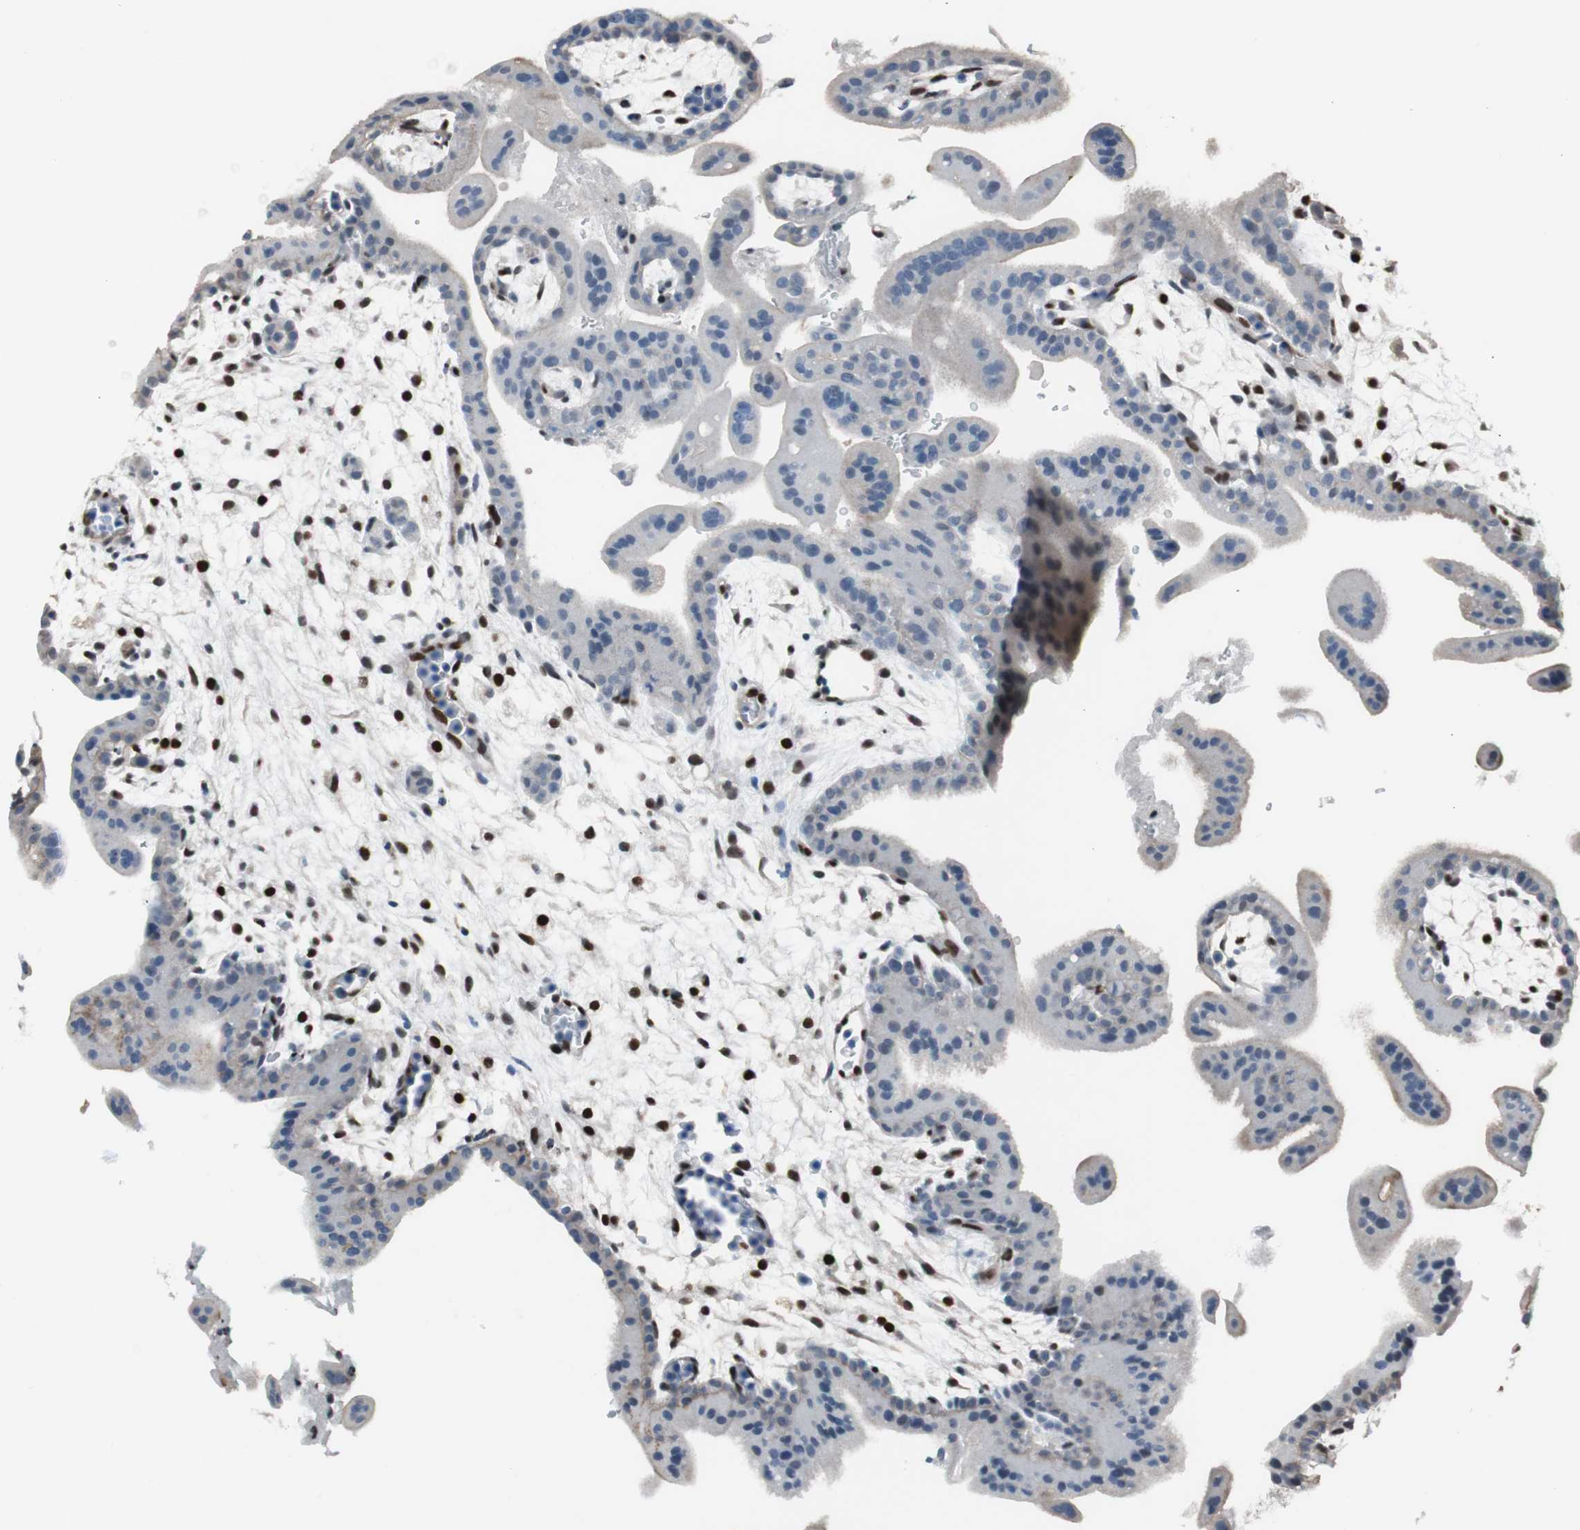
{"staining": {"intensity": "moderate", "quantity": ">75%", "location": "nuclear"}, "tissue": "placenta", "cell_type": "Decidual cells", "image_type": "normal", "snomed": [{"axis": "morphology", "description": "Normal tissue, NOS"}, {"axis": "topography", "description": "Placenta"}], "caption": "IHC photomicrograph of normal placenta: human placenta stained using immunohistochemistry shows medium levels of moderate protein expression localized specifically in the nuclear of decidual cells, appearing as a nuclear brown color.", "gene": "PML", "patient": {"sex": "female", "age": 35}}